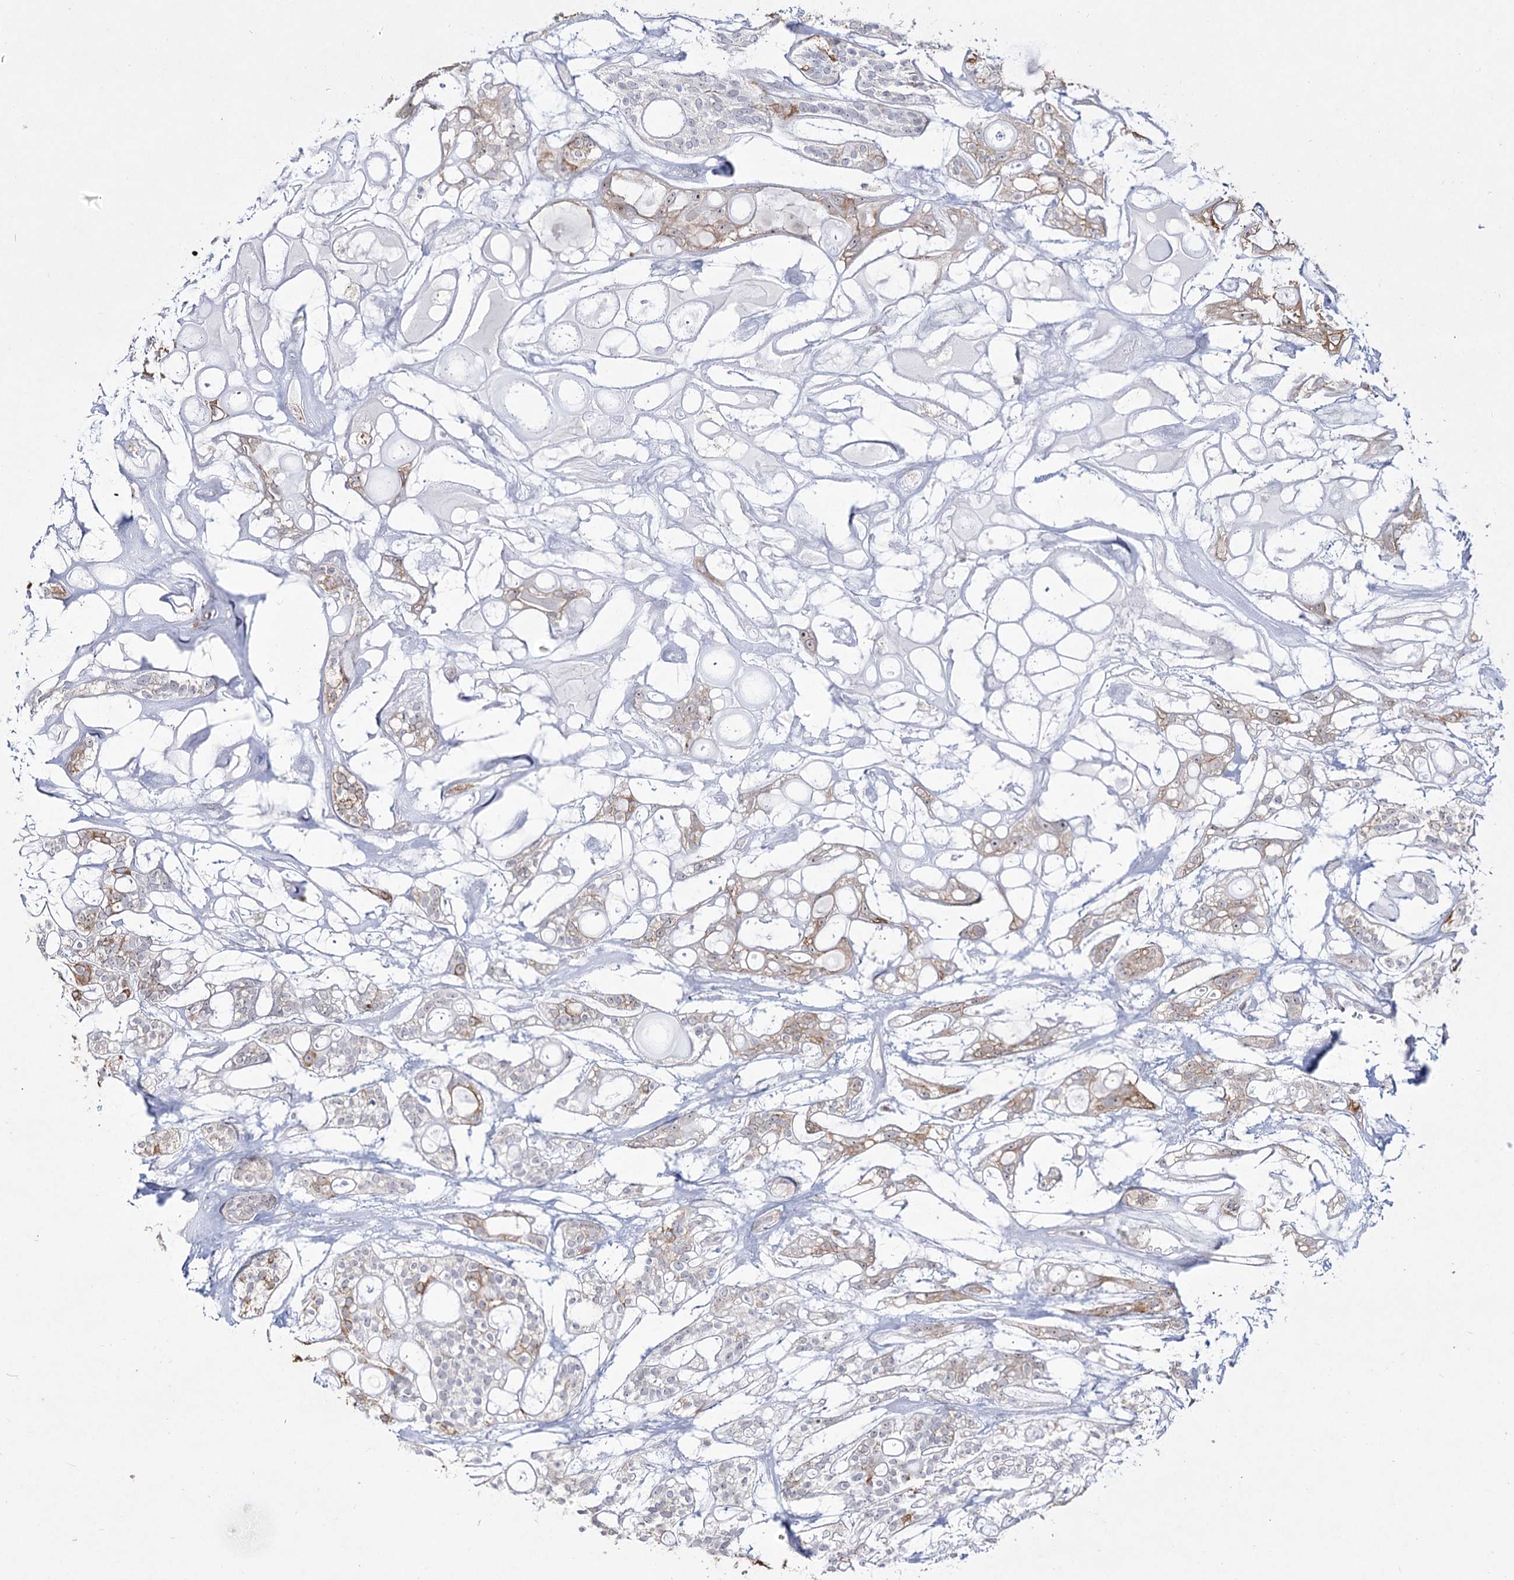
{"staining": {"intensity": "moderate", "quantity": "25%-75%", "location": "cytoplasmic/membranous"}, "tissue": "head and neck cancer", "cell_type": "Tumor cells", "image_type": "cancer", "snomed": [{"axis": "morphology", "description": "Adenocarcinoma, NOS"}, {"axis": "topography", "description": "Head-Neck"}], "caption": "Immunohistochemical staining of head and neck cancer reveals medium levels of moderate cytoplasmic/membranous protein staining in about 25%-75% of tumor cells.", "gene": "DDX50", "patient": {"sex": "male", "age": 66}}